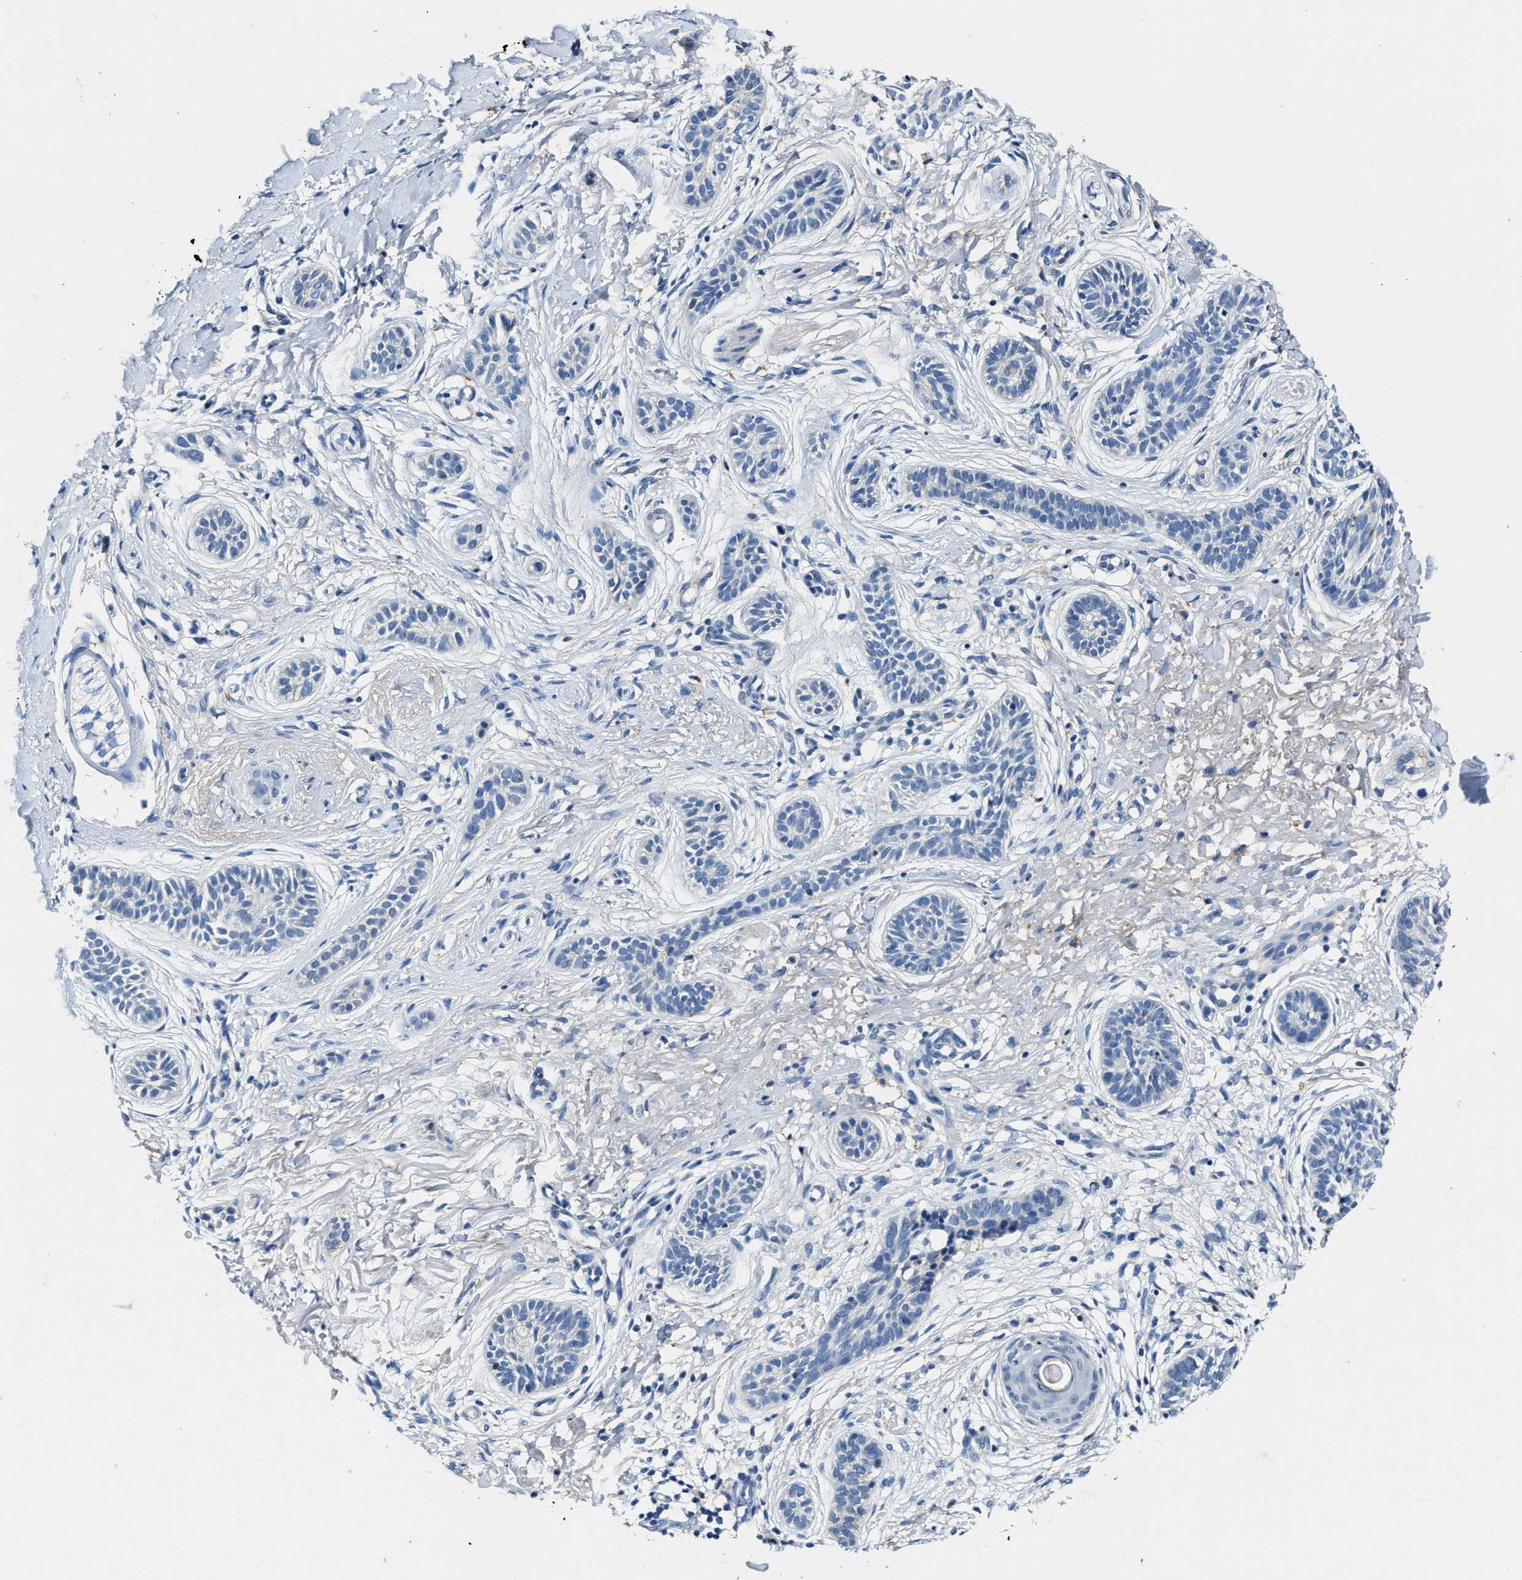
{"staining": {"intensity": "negative", "quantity": "none", "location": "none"}, "tissue": "skin cancer", "cell_type": "Tumor cells", "image_type": "cancer", "snomed": [{"axis": "morphology", "description": "Normal tissue, NOS"}, {"axis": "morphology", "description": "Basal cell carcinoma"}, {"axis": "topography", "description": "Skin"}], "caption": "This is an immunohistochemistry photomicrograph of human skin cancer (basal cell carcinoma). There is no staining in tumor cells.", "gene": "SLC25A25", "patient": {"sex": "male", "age": 63}}